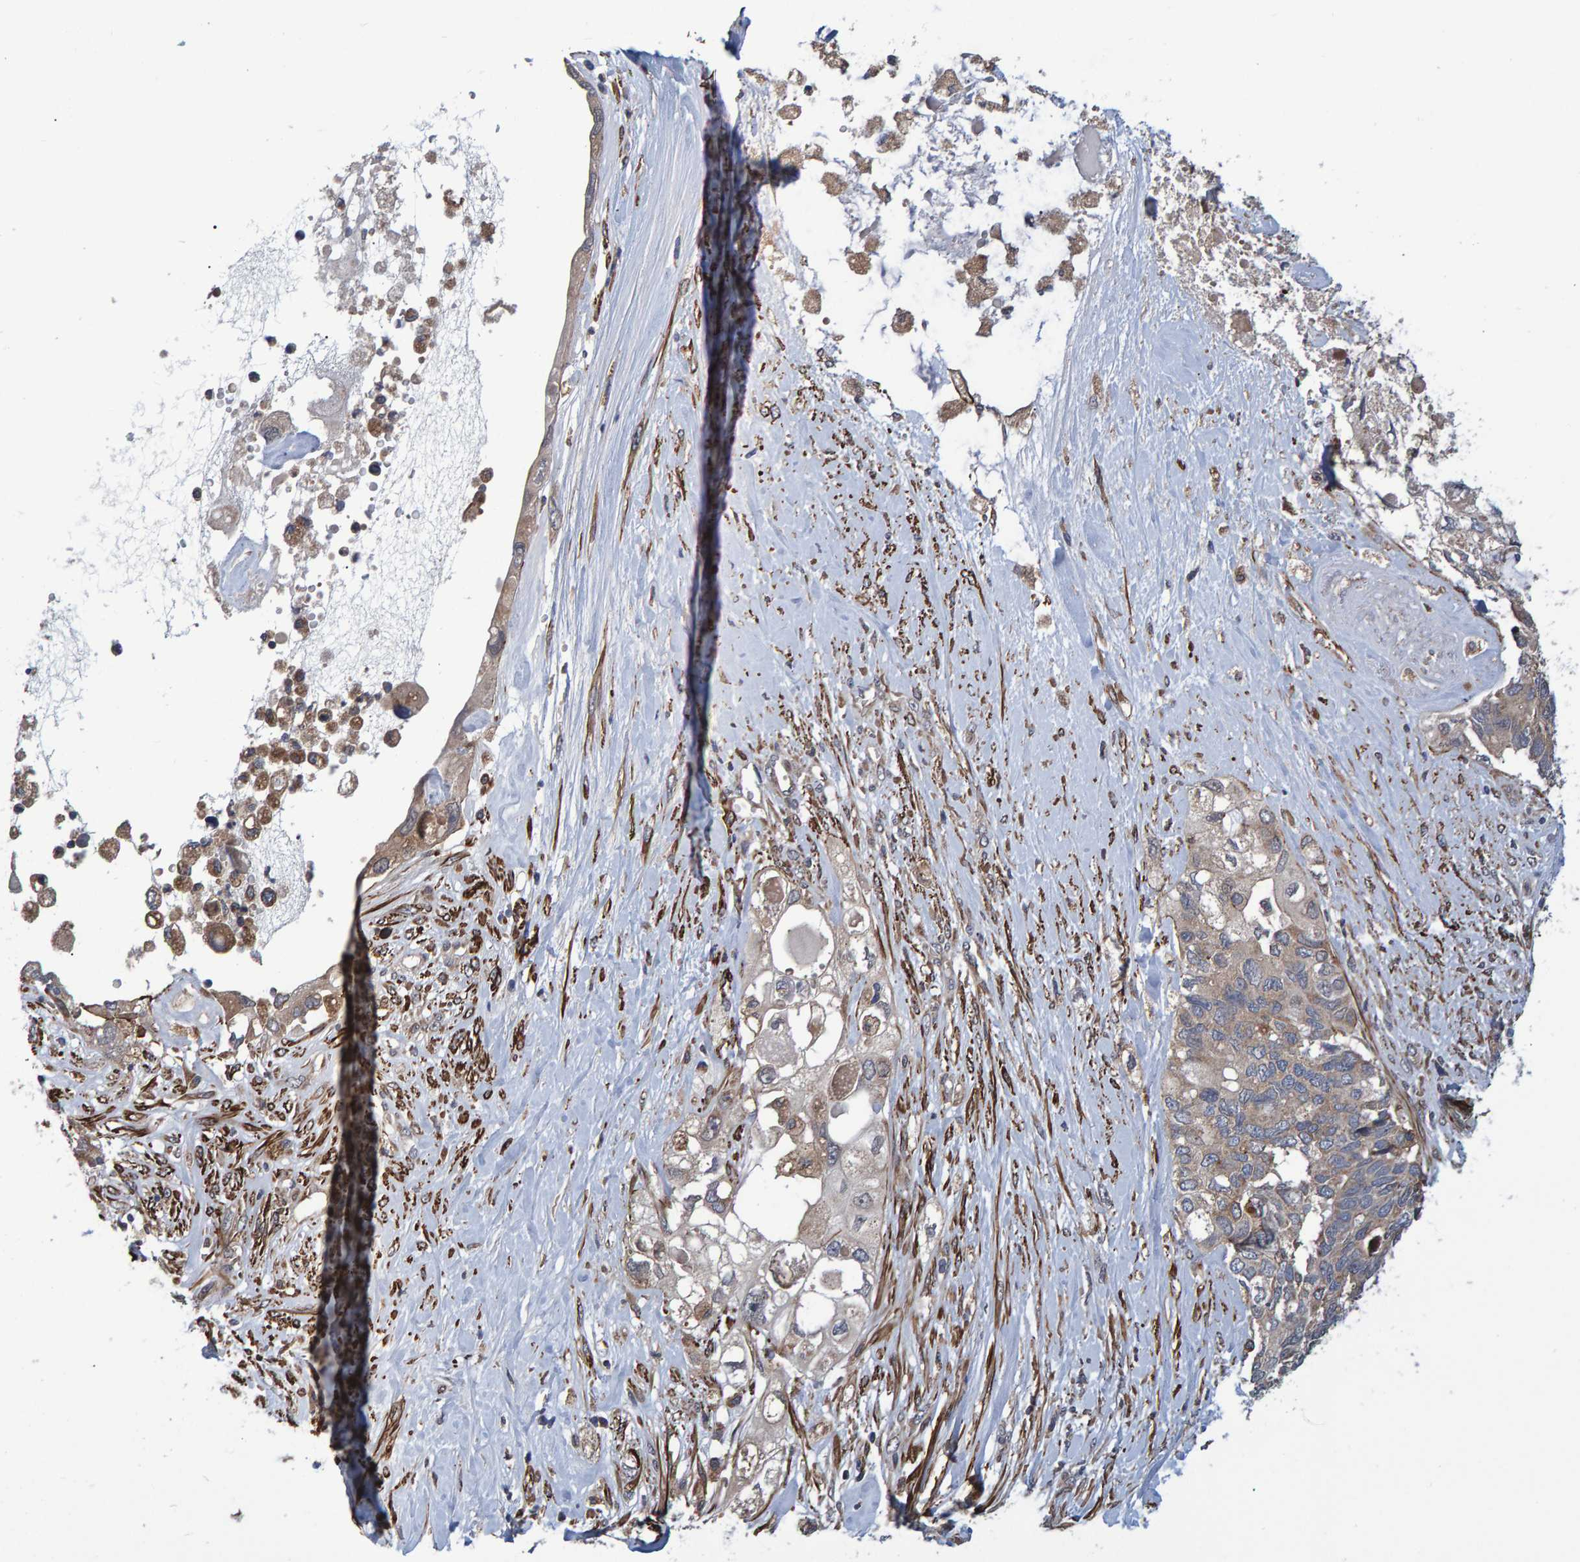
{"staining": {"intensity": "weak", "quantity": "<25%", "location": "cytoplasmic/membranous"}, "tissue": "pancreatic cancer", "cell_type": "Tumor cells", "image_type": "cancer", "snomed": [{"axis": "morphology", "description": "Adenocarcinoma, NOS"}, {"axis": "topography", "description": "Pancreas"}], "caption": "The histopathology image shows no significant expression in tumor cells of pancreatic adenocarcinoma.", "gene": "ATP6V1H", "patient": {"sex": "female", "age": 56}}